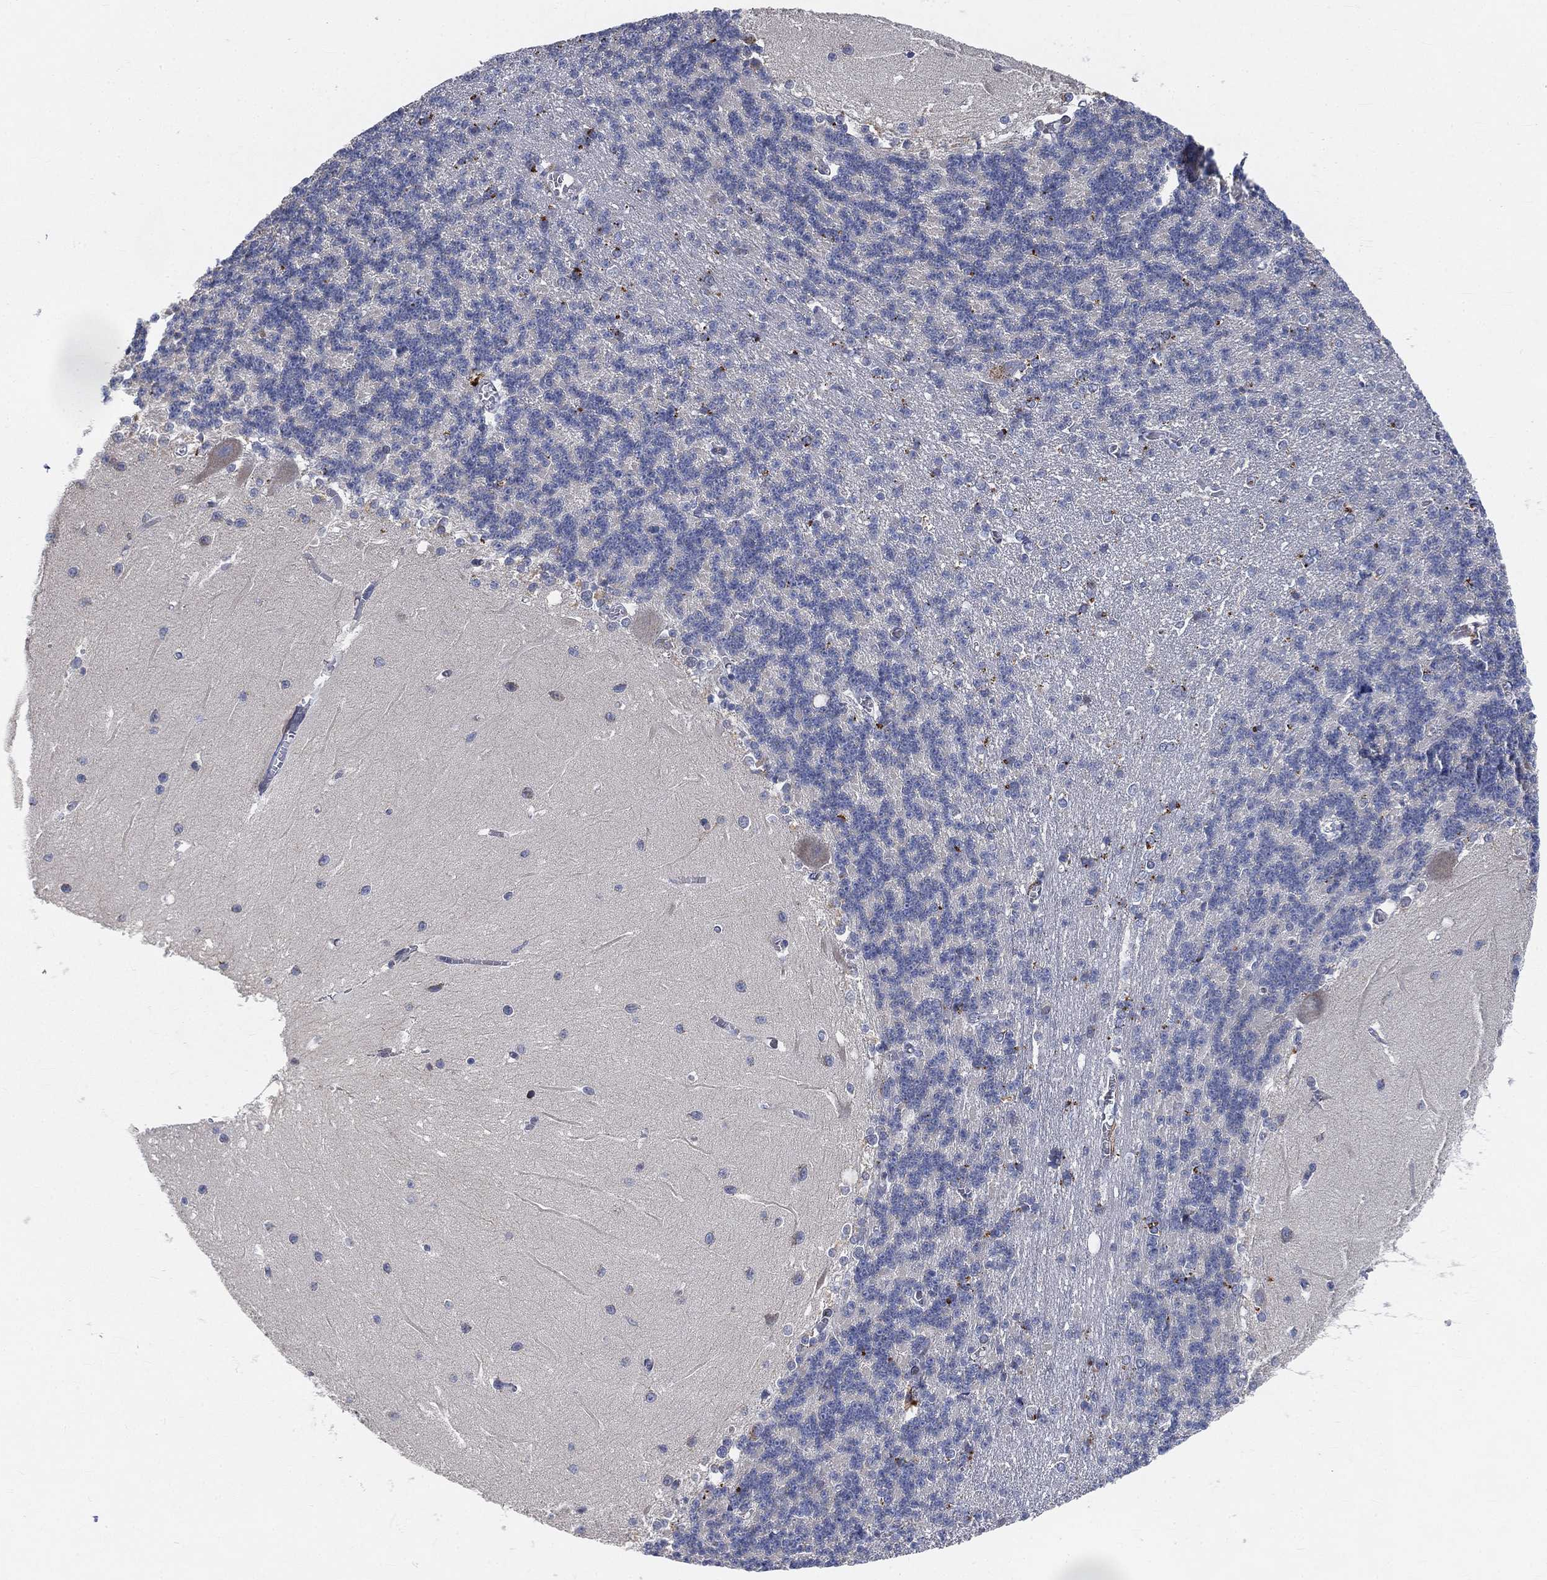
{"staining": {"intensity": "negative", "quantity": "none", "location": "none"}, "tissue": "cerebellum", "cell_type": "Cells in granular layer", "image_type": "normal", "snomed": [{"axis": "morphology", "description": "Normal tissue, NOS"}, {"axis": "topography", "description": "Cerebellum"}], "caption": "Immunohistochemistry (IHC) histopathology image of normal cerebellum stained for a protein (brown), which reveals no expression in cells in granular layer. The staining is performed using DAB brown chromogen with nuclei counter-stained in using hematoxylin.", "gene": "CTSL", "patient": {"sex": "male", "age": 37}}